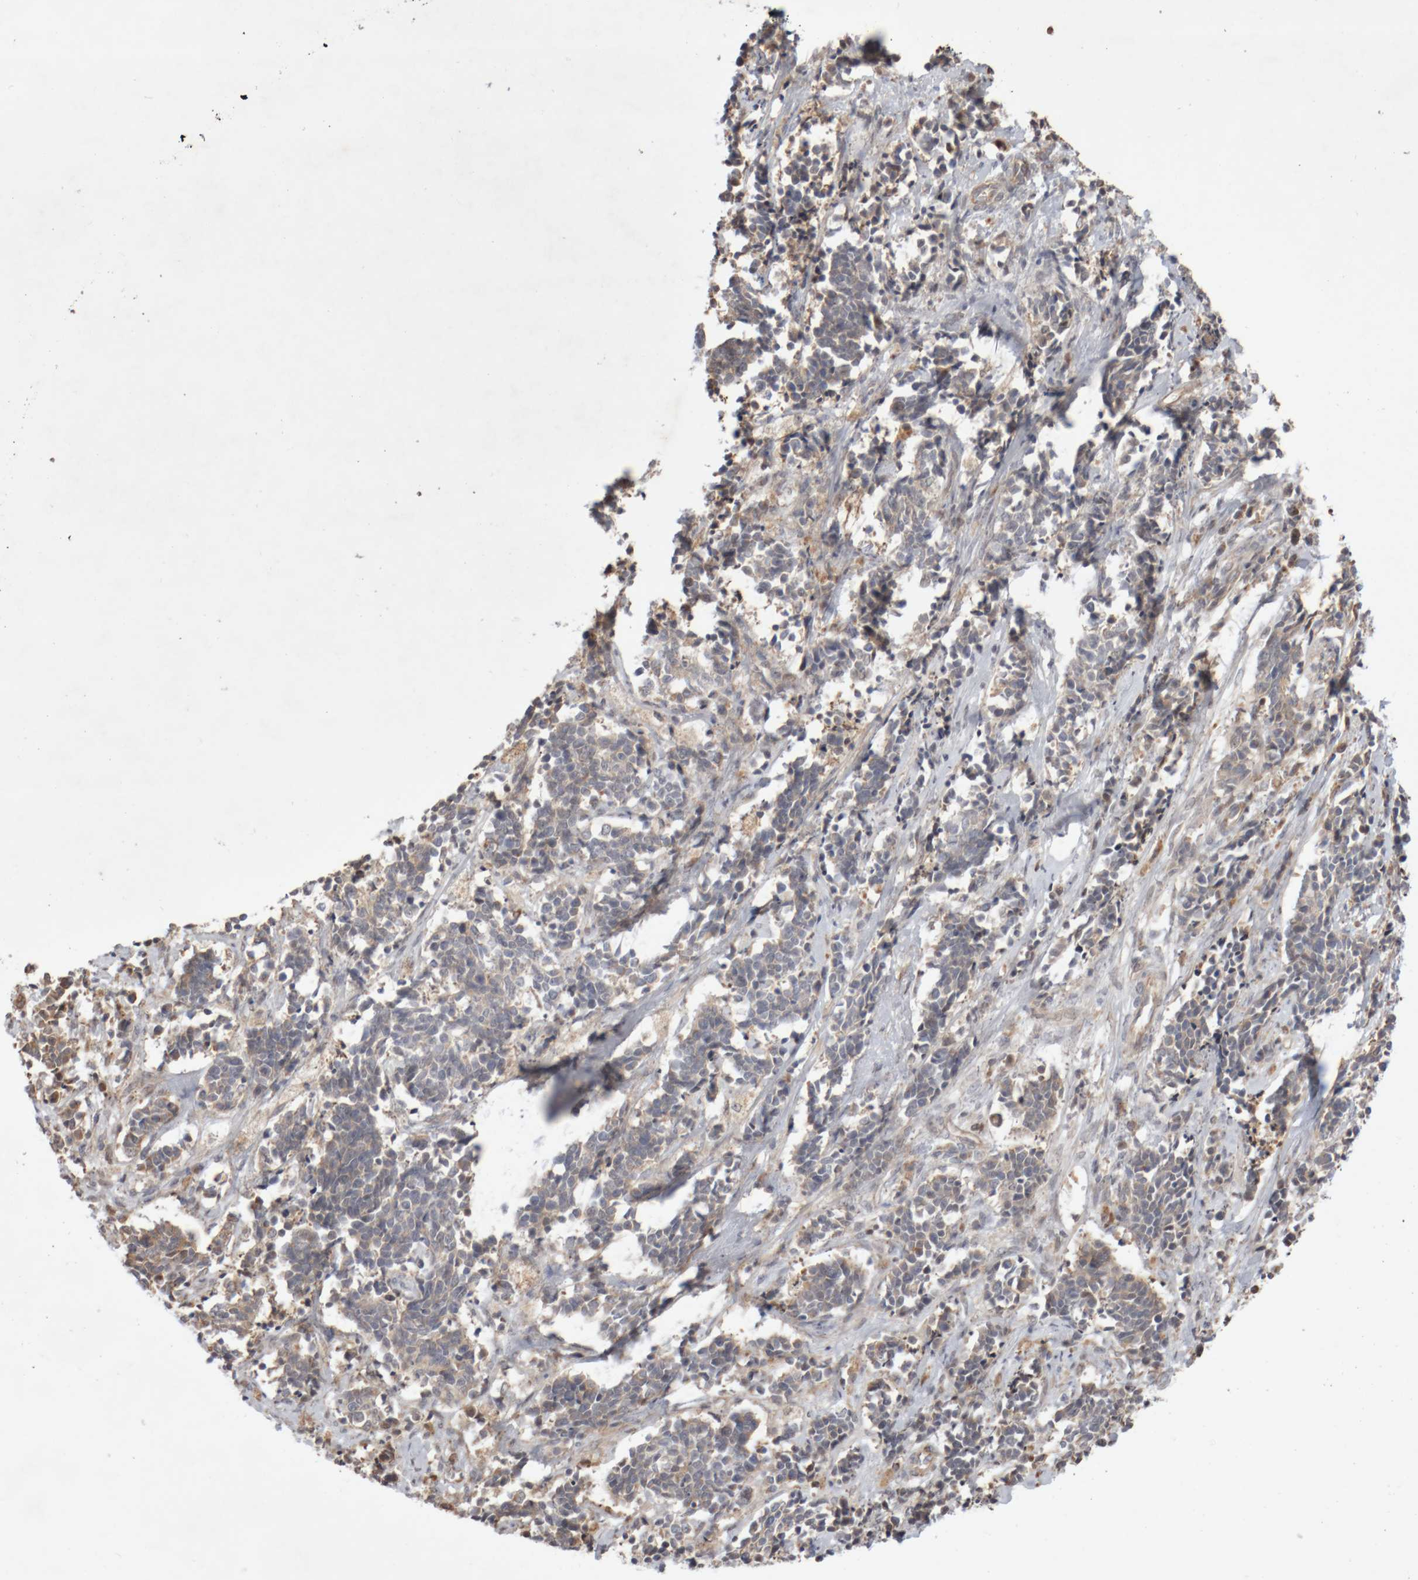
{"staining": {"intensity": "negative", "quantity": "none", "location": "none"}, "tissue": "cervical cancer", "cell_type": "Tumor cells", "image_type": "cancer", "snomed": [{"axis": "morphology", "description": "Normal tissue, NOS"}, {"axis": "morphology", "description": "Squamous cell carcinoma, NOS"}, {"axis": "topography", "description": "Cervix"}], "caption": "This is an immunohistochemistry (IHC) photomicrograph of human cervical cancer. There is no expression in tumor cells.", "gene": "DPH7", "patient": {"sex": "female", "age": 35}}